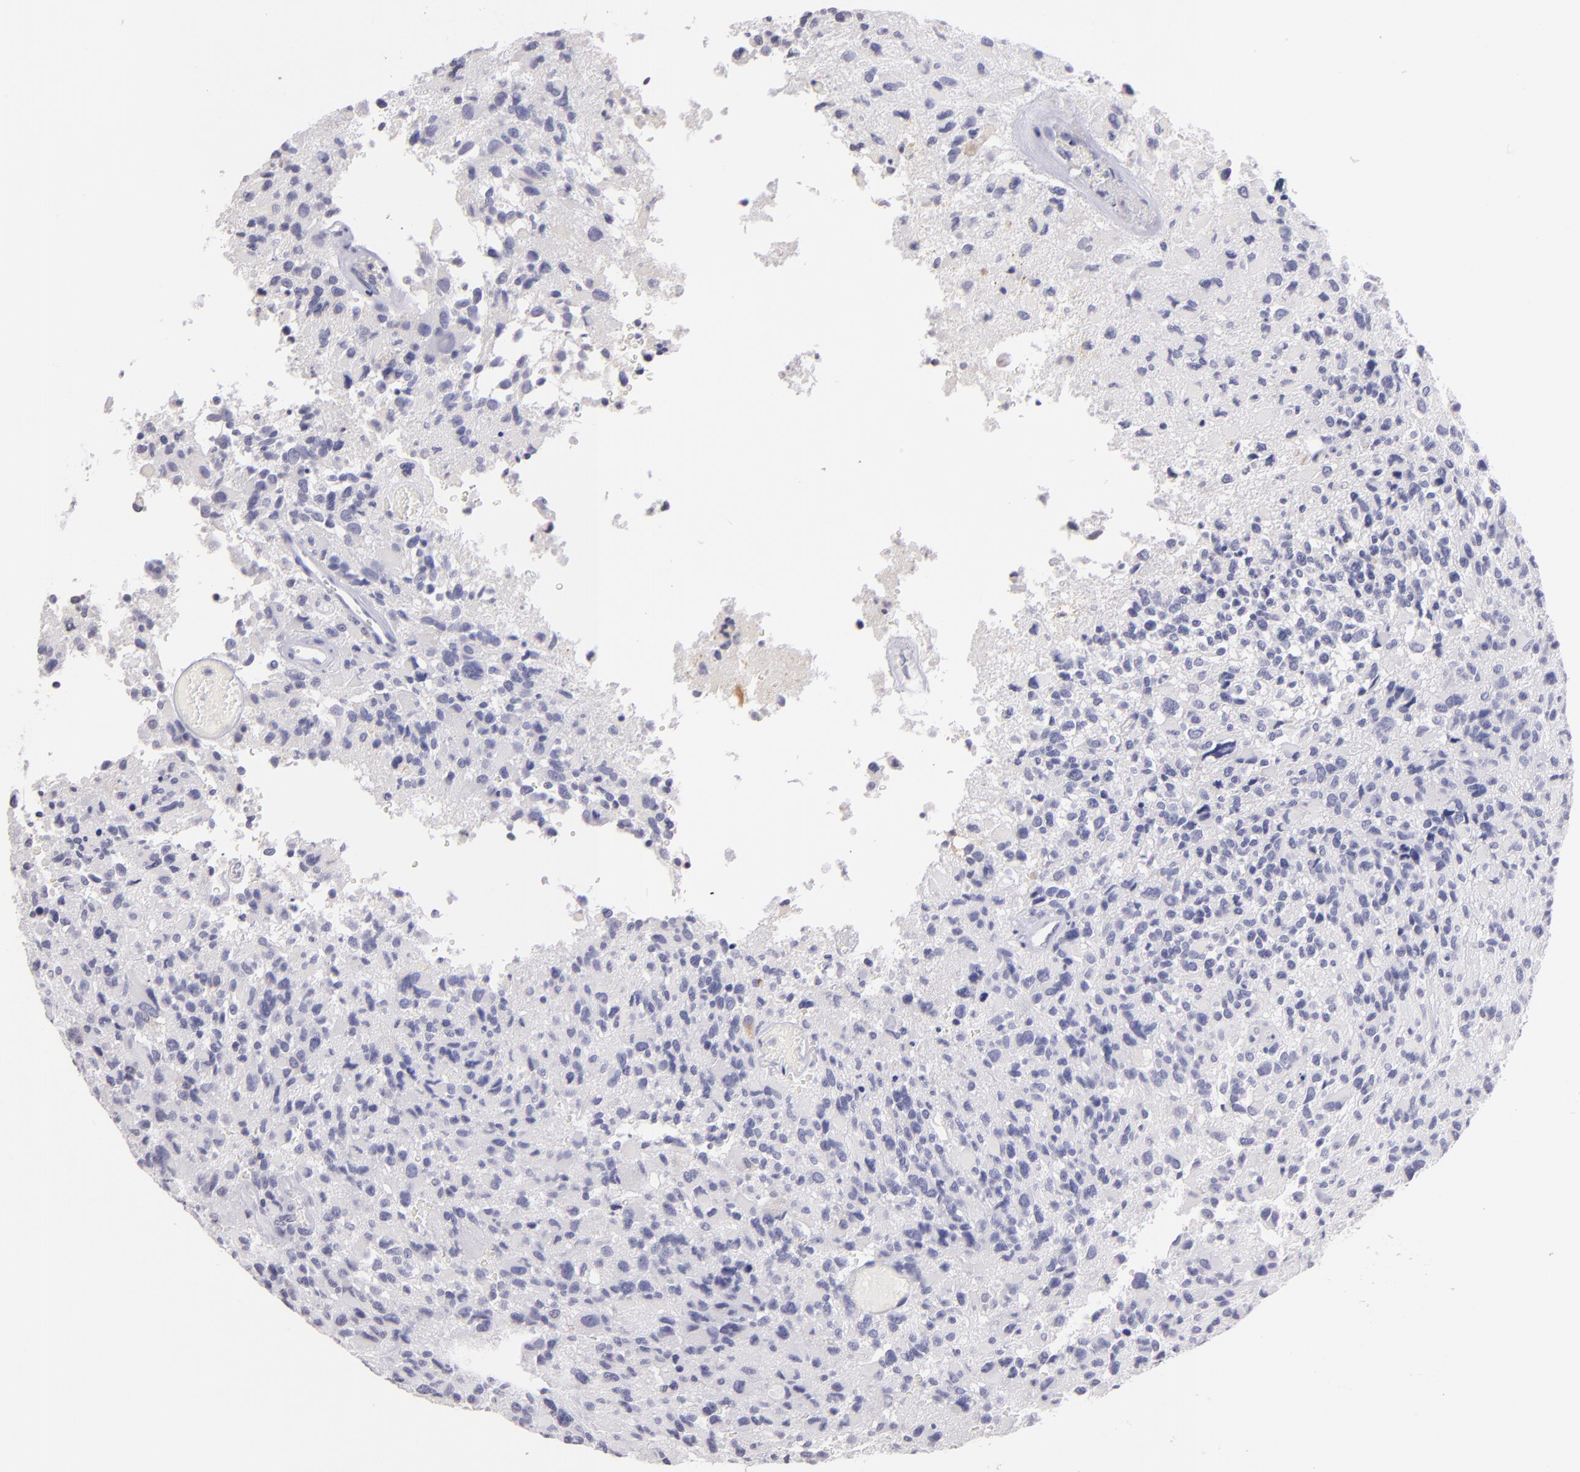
{"staining": {"intensity": "negative", "quantity": "none", "location": "none"}, "tissue": "glioma", "cell_type": "Tumor cells", "image_type": "cancer", "snomed": [{"axis": "morphology", "description": "Glioma, malignant, High grade"}, {"axis": "topography", "description": "Brain"}], "caption": "Tumor cells show no significant protein staining in glioma.", "gene": "IL2RA", "patient": {"sex": "male", "age": 69}}